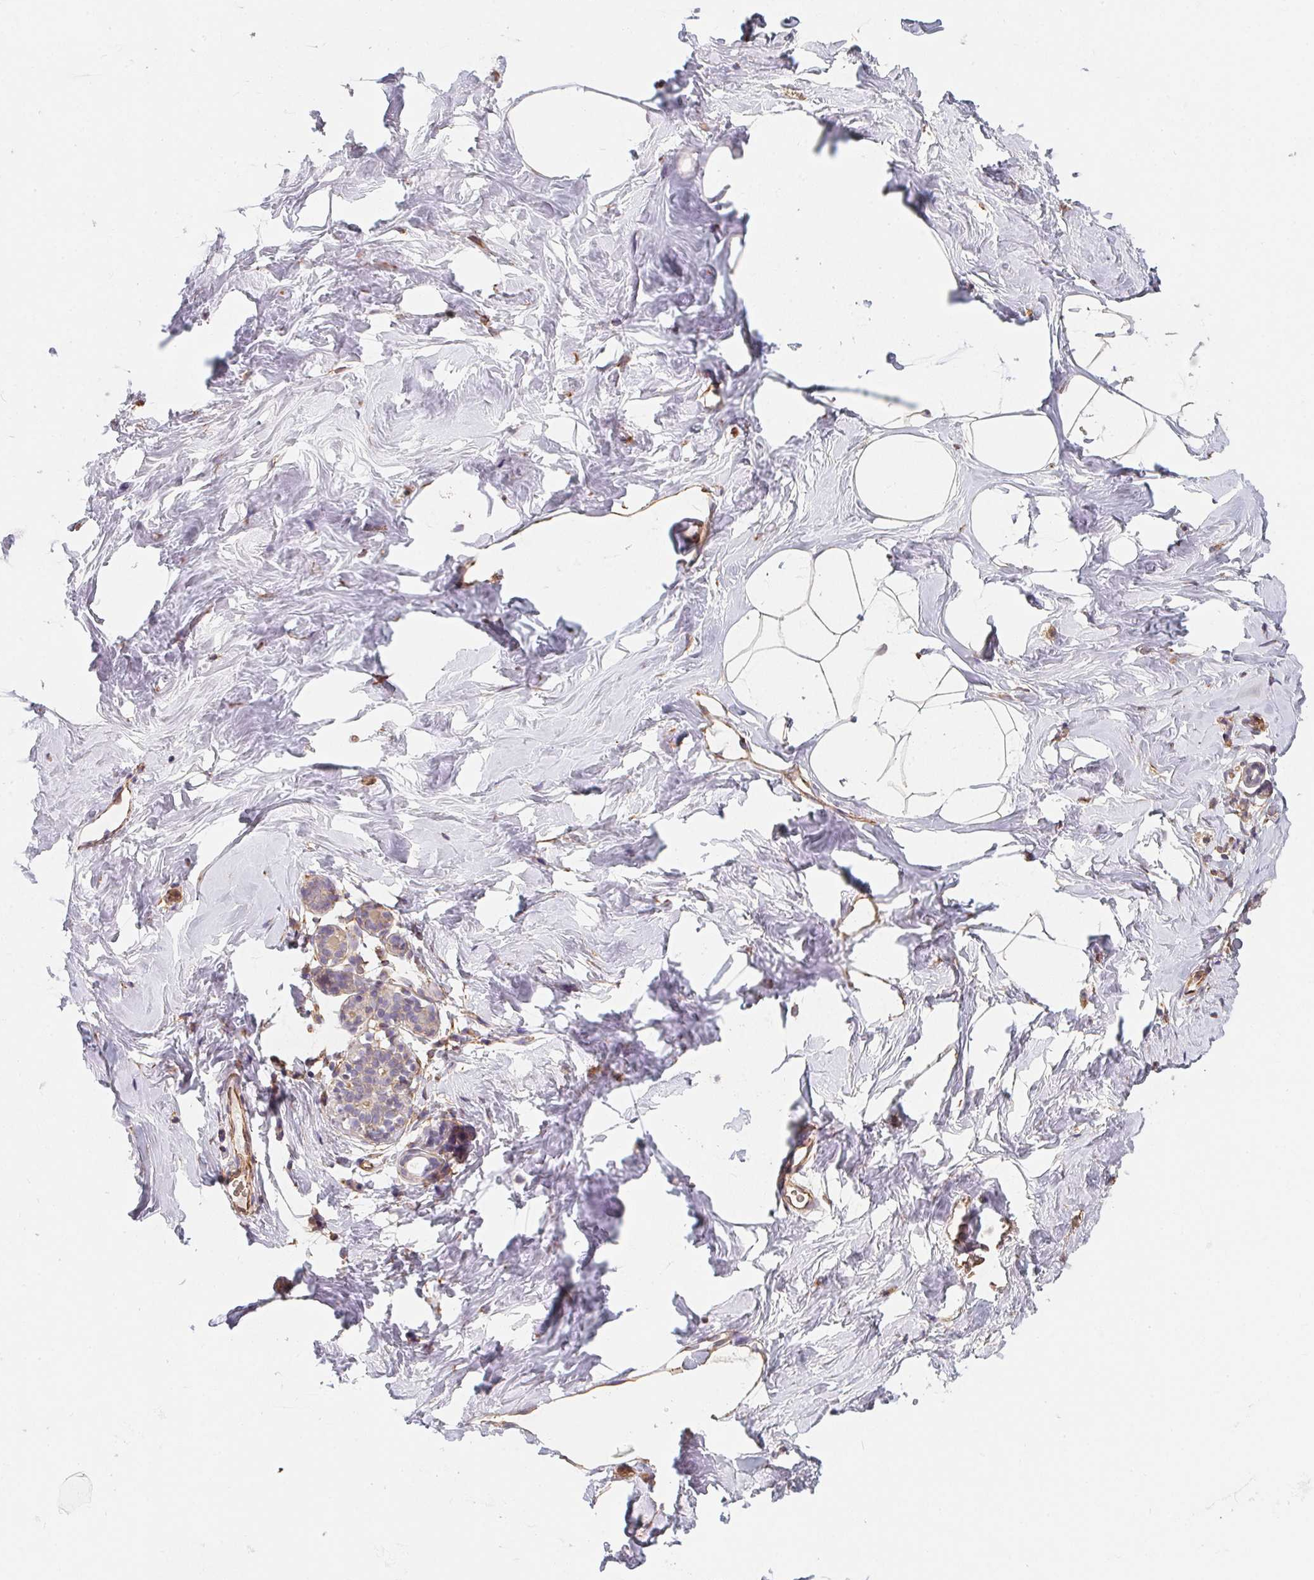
{"staining": {"intensity": "moderate", "quantity": "25%-75%", "location": "cytoplasmic/membranous"}, "tissue": "breast", "cell_type": "Adipocytes", "image_type": "normal", "snomed": [{"axis": "morphology", "description": "Normal tissue, NOS"}, {"axis": "topography", "description": "Breast"}], "caption": "A brown stain highlights moderate cytoplasmic/membranous positivity of a protein in adipocytes of benign human breast. (Brightfield microscopy of DAB IHC at high magnification).", "gene": "TBKBP1", "patient": {"sex": "female", "age": 32}}